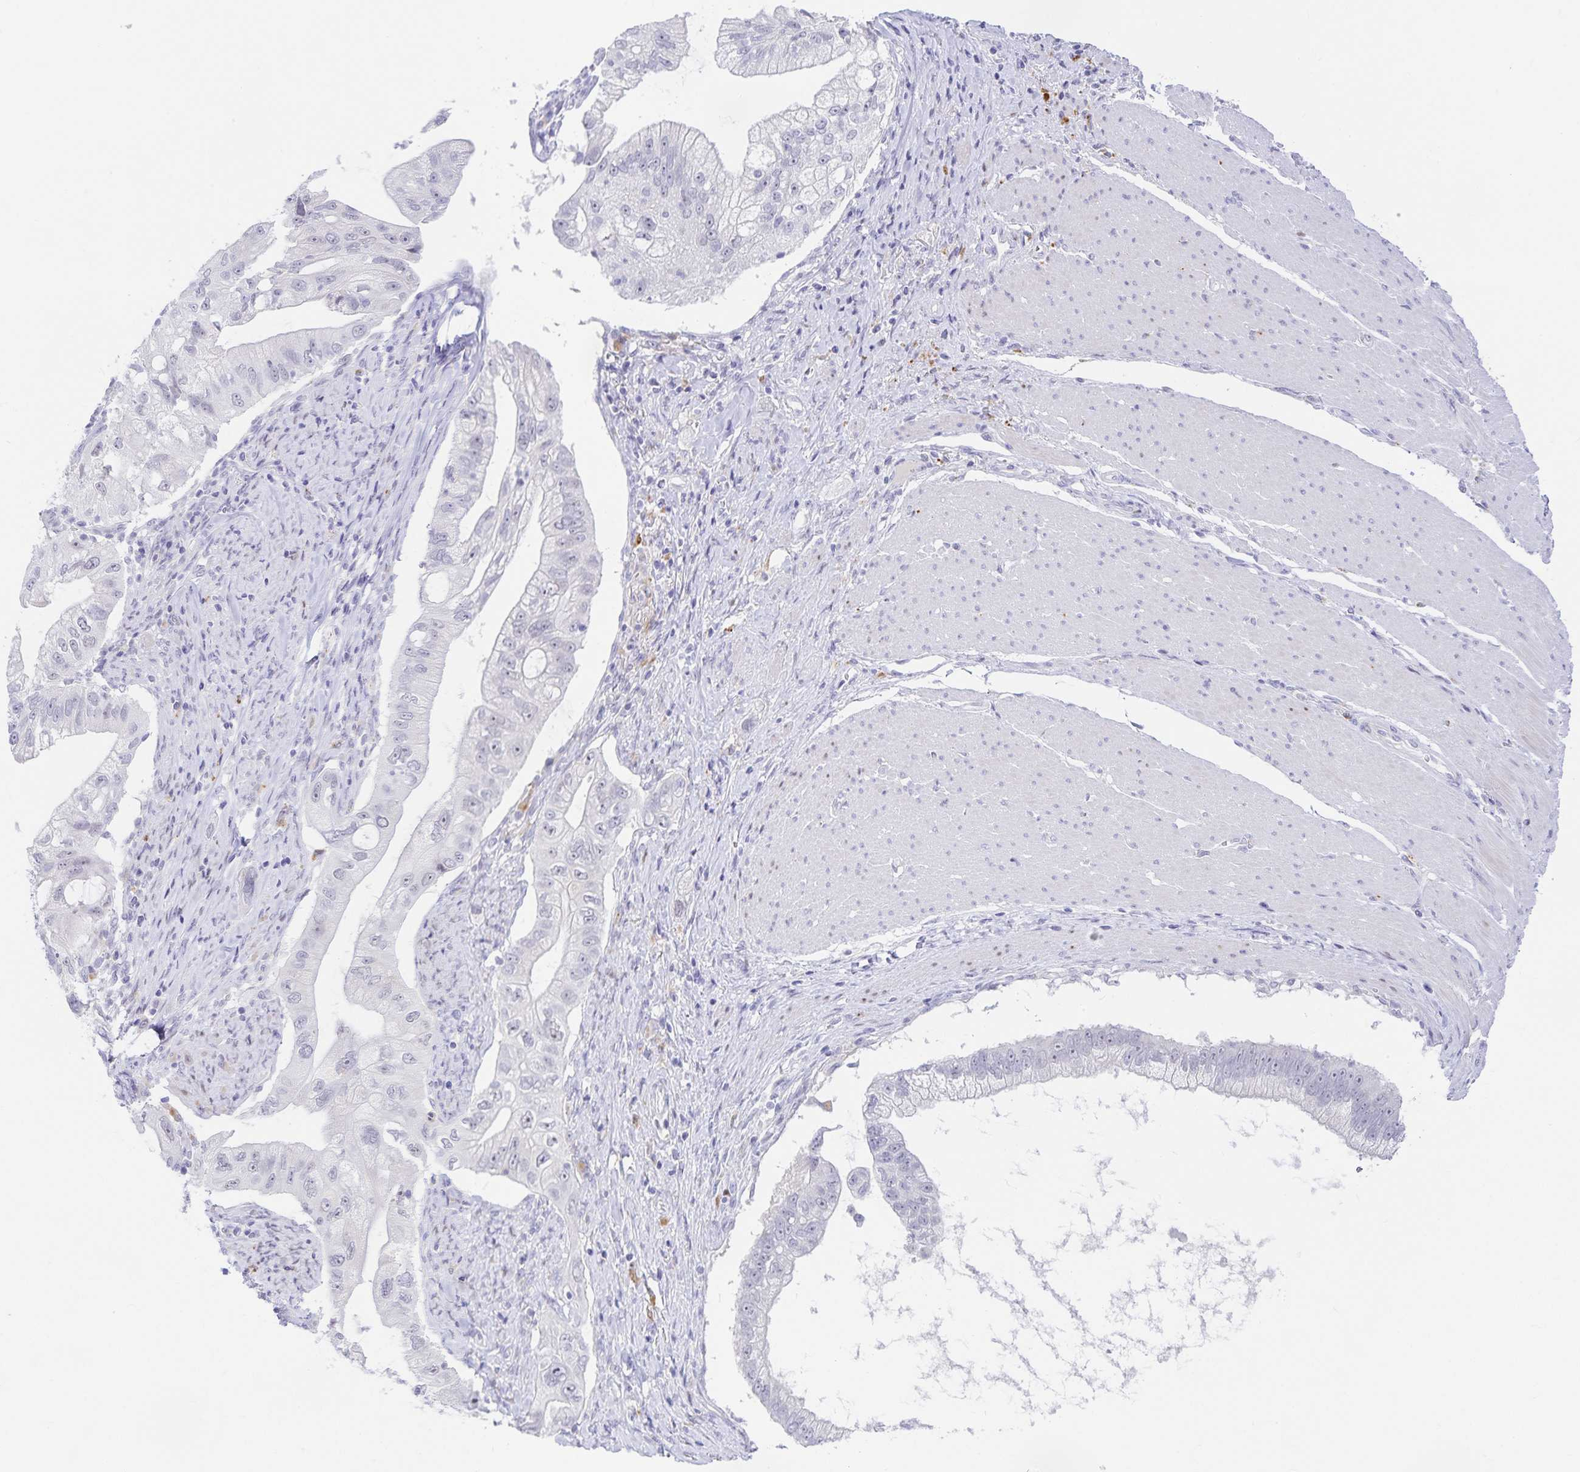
{"staining": {"intensity": "negative", "quantity": "none", "location": "none"}, "tissue": "pancreatic cancer", "cell_type": "Tumor cells", "image_type": "cancer", "snomed": [{"axis": "morphology", "description": "Adenocarcinoma, NOS"}, {"axis": "topography", "description": "Pancreas"}], "caption": "Photomicrograph shows no protein positivity in tumor cells of adenocarcinoma (pancreatic) tissue.", "gene": "KBTBD13", "patient": {"sex": "male", "age": 70}}